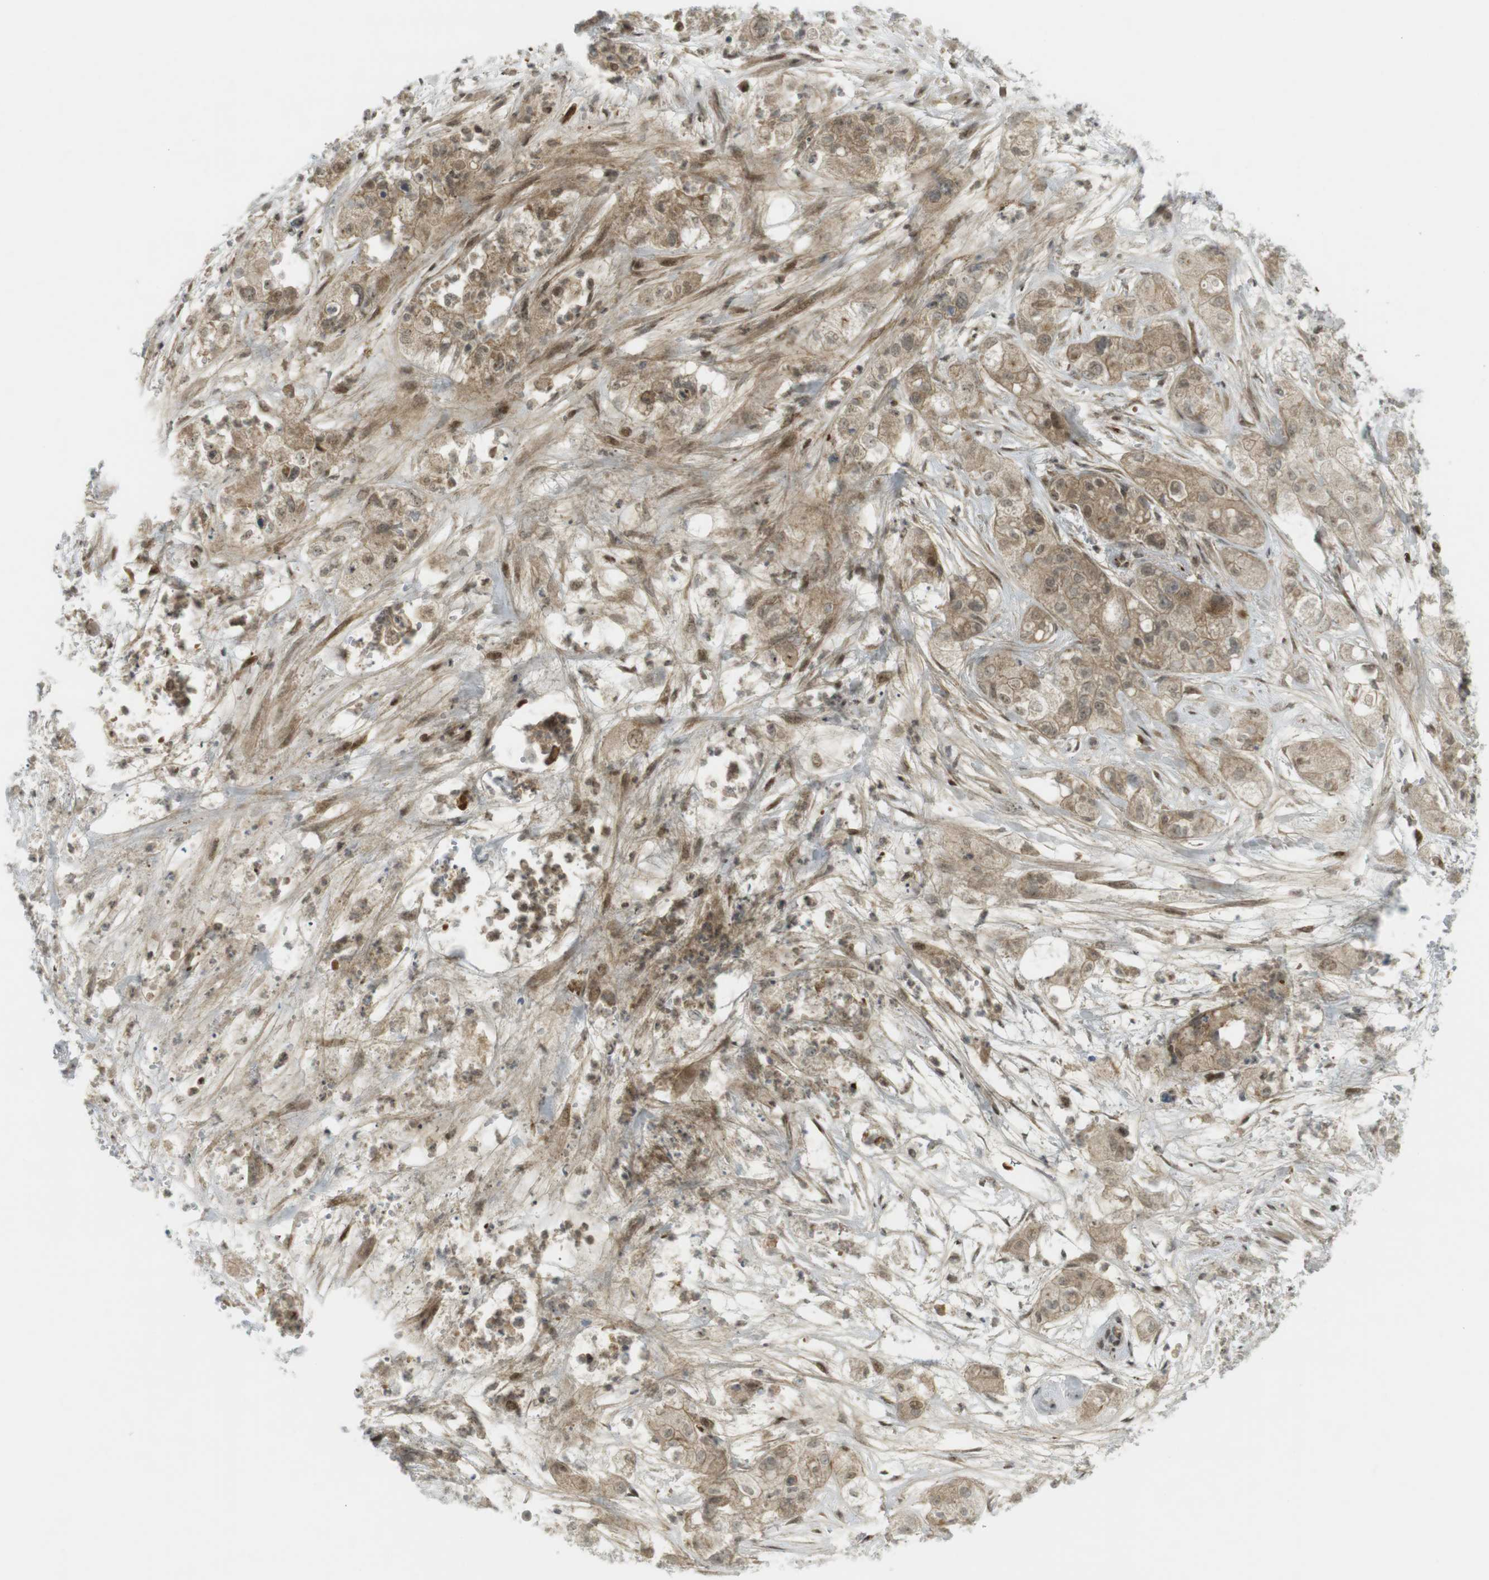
{"staining": {"intensity": "moderate", "quantity": ">75%", "location": "cytoplasmic/membranous,nuclear"}, "tissue": "pancreatic cancer", "cell_type": "Tumor cells", "image_type": "cancer", "snomed": [{"axis": "morphology", "description": "Adenocarcinoma, NOS"}, {"axis": "topography", "description": "Pancreas"}], "caption": "Immunohistochemistry micrograph of human adenocarcinoma (pancreatic) stained for a protein (brown), which displays medium levels of moderate cytoplasmic/membranous and nuclear expression in approximately >75% of tumor cells.", "gene": "PPP1R13B", "patient": {"sex": "female", "age": 78}}